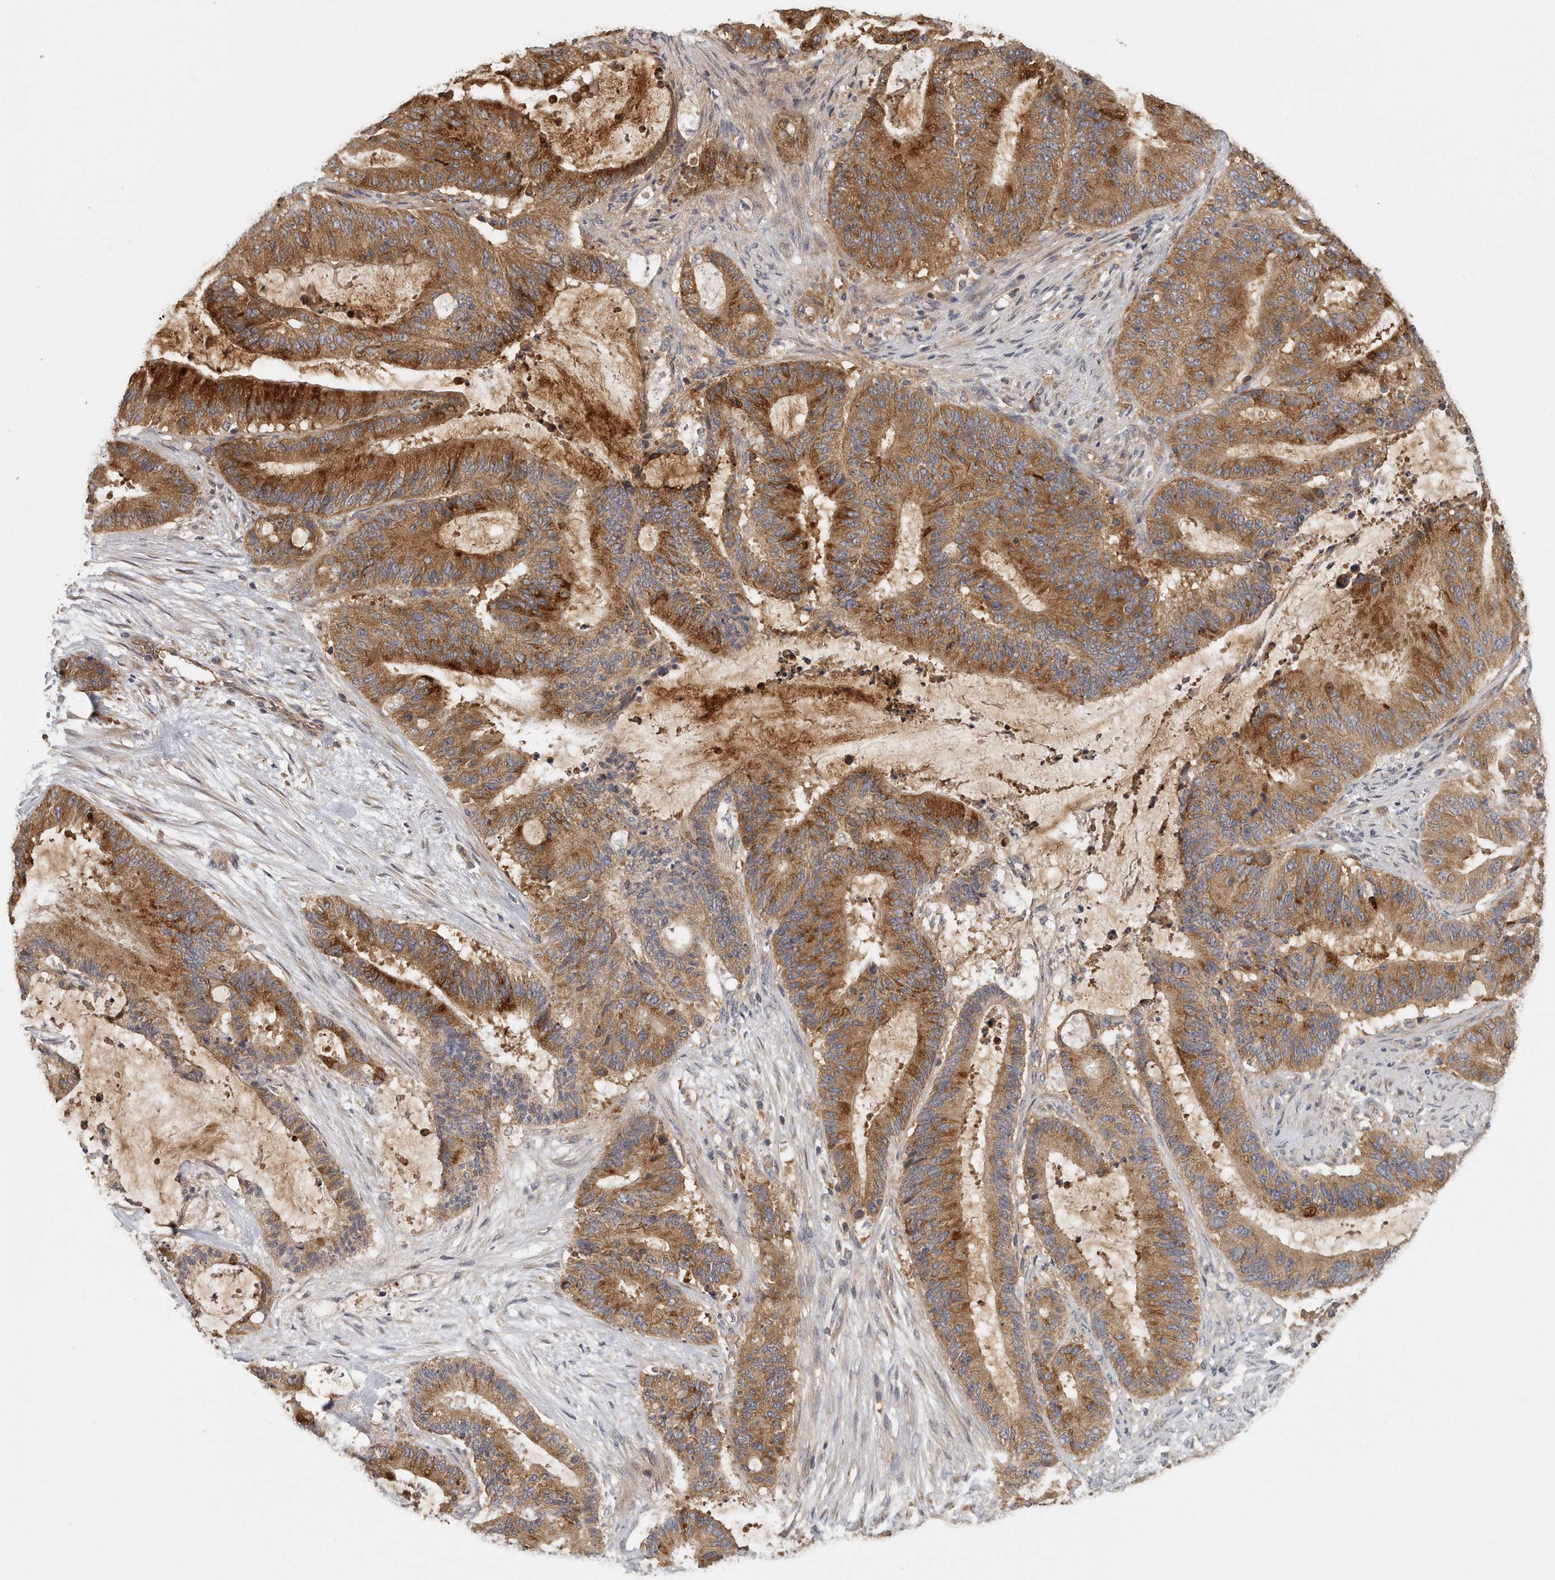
{"staining": {"intensity": "moderate", "quantity": ">75%", "location": "cytoplasmic/membranous"}, "tissue": "liver cancer", "cell_type": "Tumor cells", "image_type": "cancer", "snomed": [{"axis": "morphology", "description": "Normal tissue, NOS"}, {"axis": "morphology", "description": "Cholangiocarcinoma"}, {"axis": "topography", "description": "Liver"}, {"axis": "topography", "description": "Peripheral nerve tissue"}], "caption": "Human liver cancer (cholangiocarcinoma) stained with a protein marker exhibits moderate staining in tumor cells.", "gene": "EIF3I", "patient": {"sex": "female", "age": 73}}